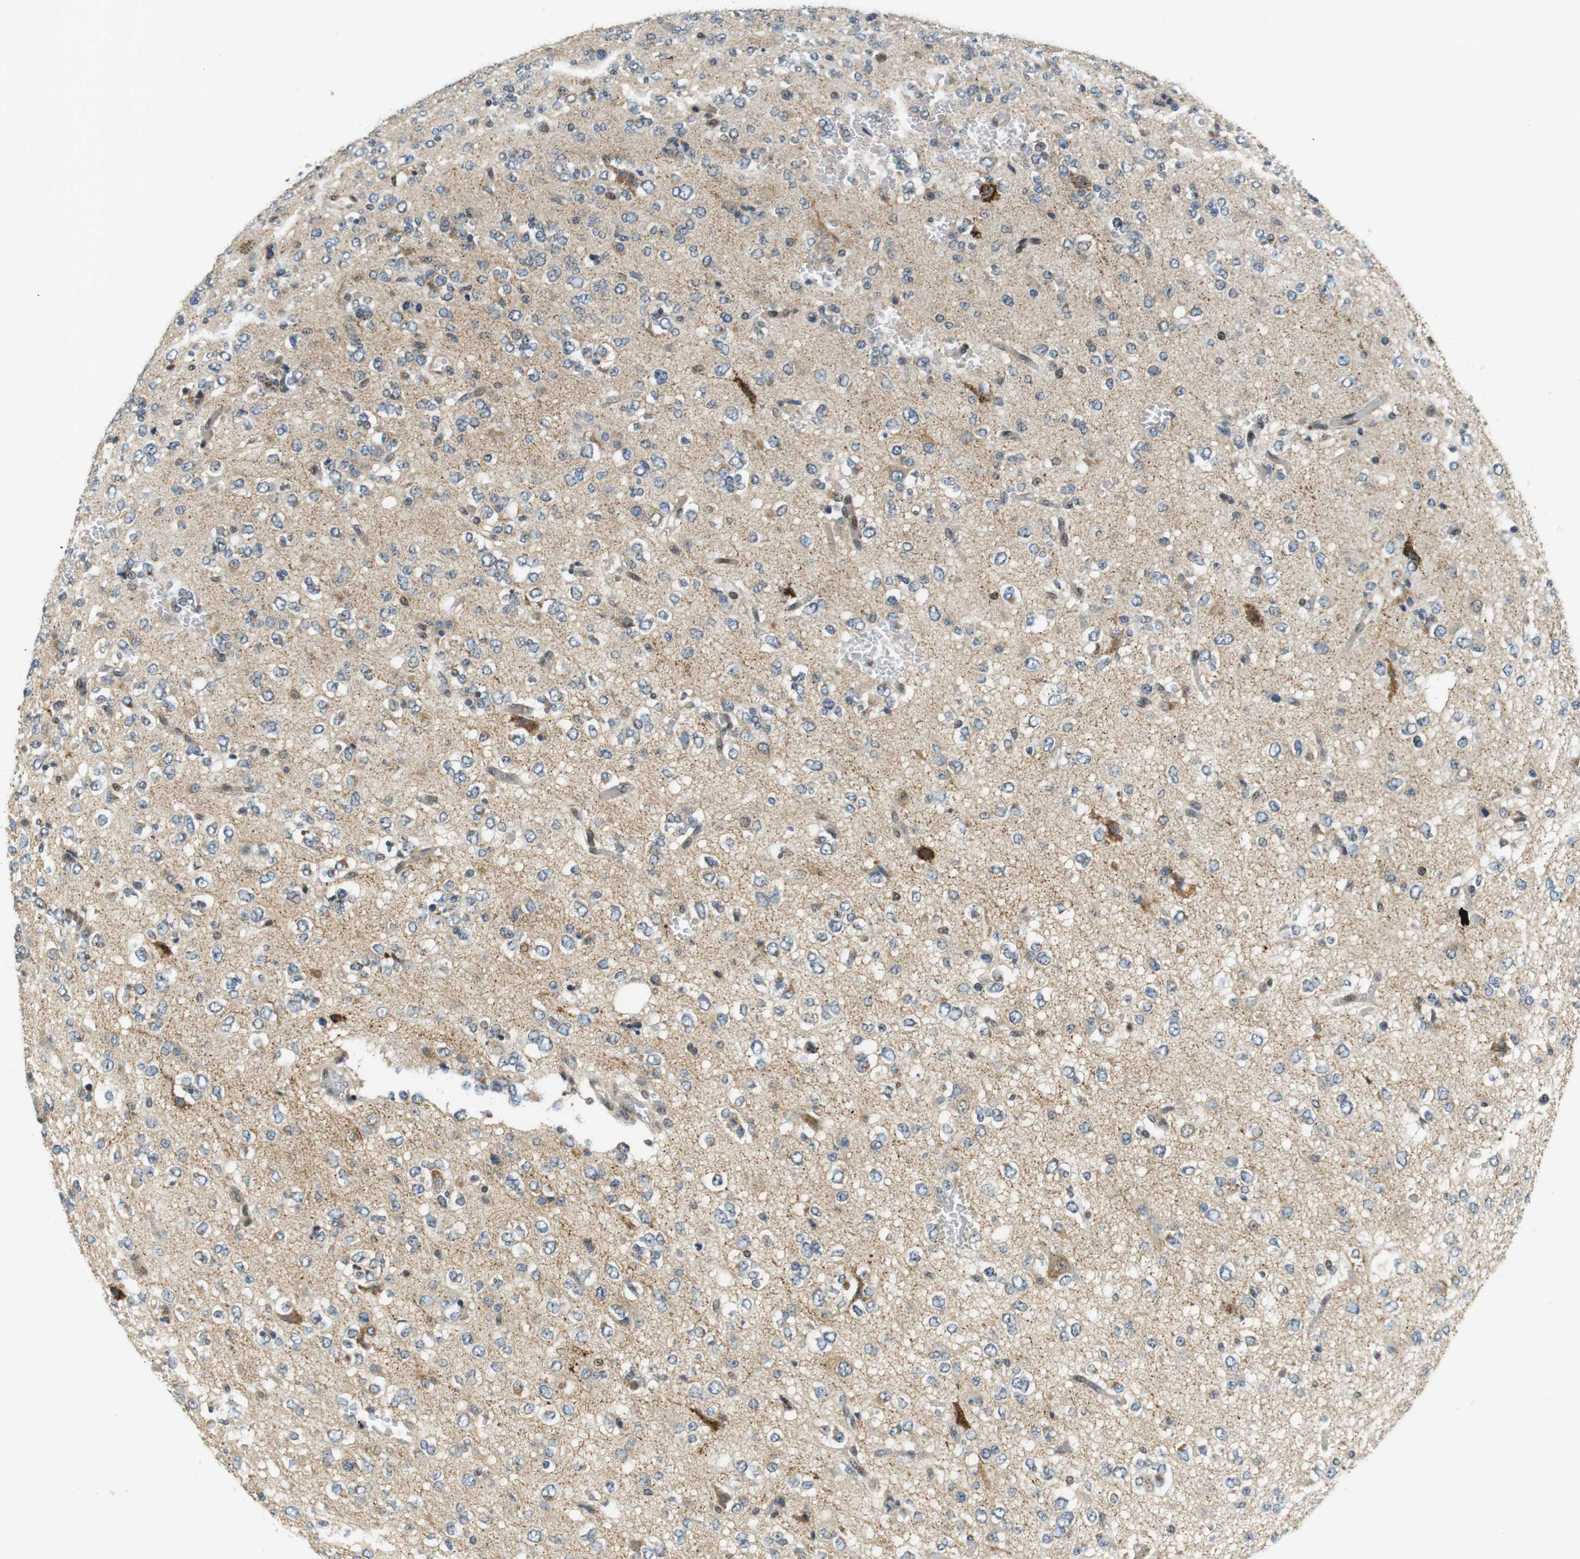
{"staining": {"intensity": "negative", "quantity": "none", "location": "none"}, "tissue": "glioma", "cell_type": "Tumor cells", "image_type": "cancer", "snomed": [{"axis": "morphology", "description": "Glioma, malignant, Low grade"}, {"axis": "topography", "description": "Brain"}], "caption": "The IHC histopathology image has no significant expression in tumor cells of malignant glioma (low-grade) tissue.", "gene": "BRD4", "patient": {"sex": "male", "age": 38}}